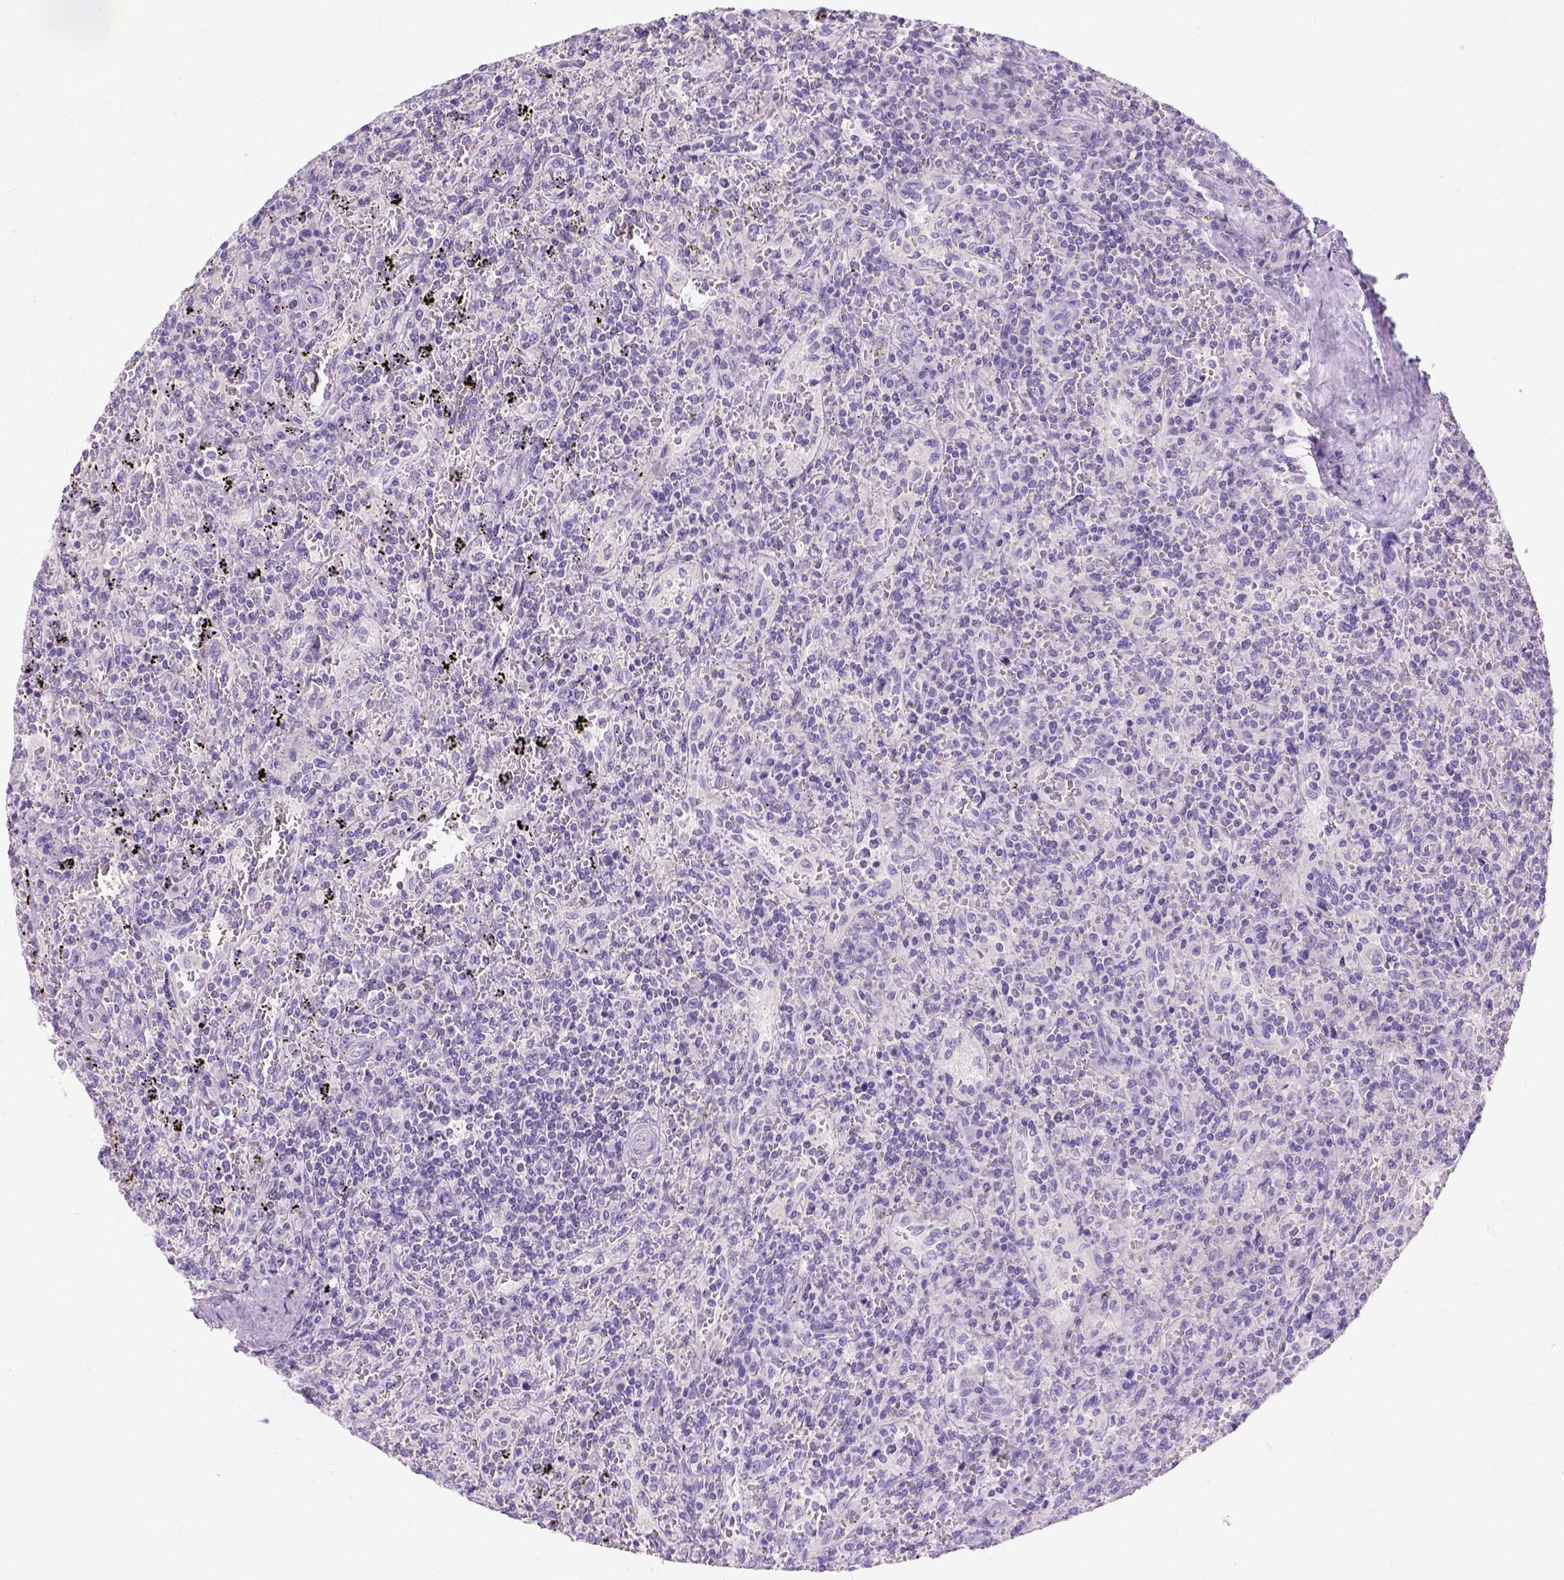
{"staining": {"intensity": "negative", "quantity": "none", "location": "none"}, "tissue": "lymphoma", "cell_type": "Tumor cells", "image_type": "cancer", "snomed": [{"axis": "morphology", "description": "Malignant lymphoma, non-Hodgkin's type, Low grade"}, {"axis": "topography", "description": "Spleen"}], "caption": "A histopathology image of human malignant lymphoma, non-Hodgkin's type (low-grade) is negative for staining in tumor cells.", "gene": "C20orf144", "patient": {"sex": "male", "age": 62}}